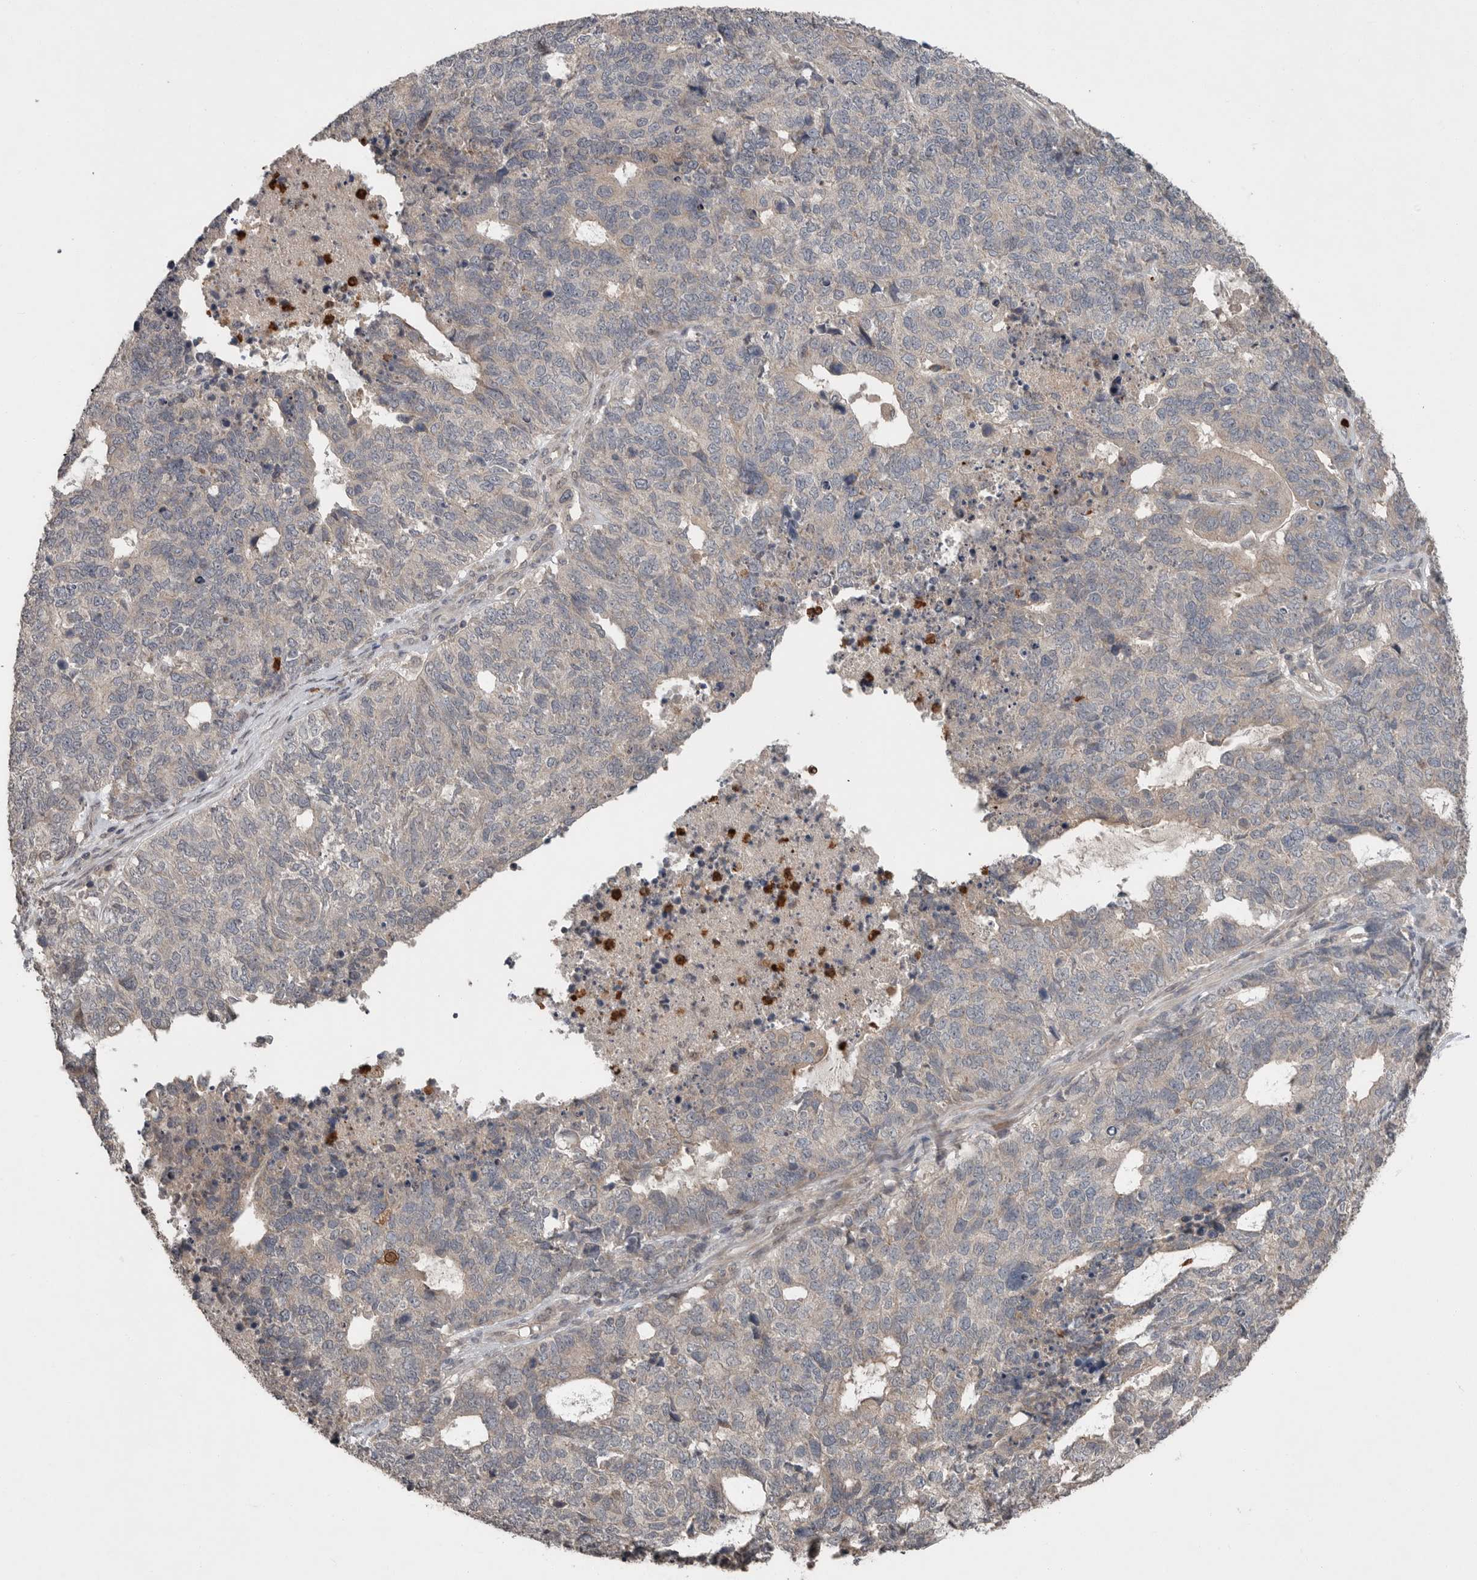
{"staining": {"intensity": "weak", "quantity": "<25%", "location": "cytoplasmic/membranous"}, "tissue": "cervical cancer", "cell_type": "Tumor cells", "image_type": "cancer", "snomed": [{"axis": "morphology", "description": "Squamous cell carcinoma, NOS"}, {"axis": "topography", "description": "Cervix"}], "caption": "A histopathology image of human cervical squamous cell carcinoma is negative for staining in tumor cells.", "gene": "SCP2", "patient": {"sex": "female", "age": 63}}